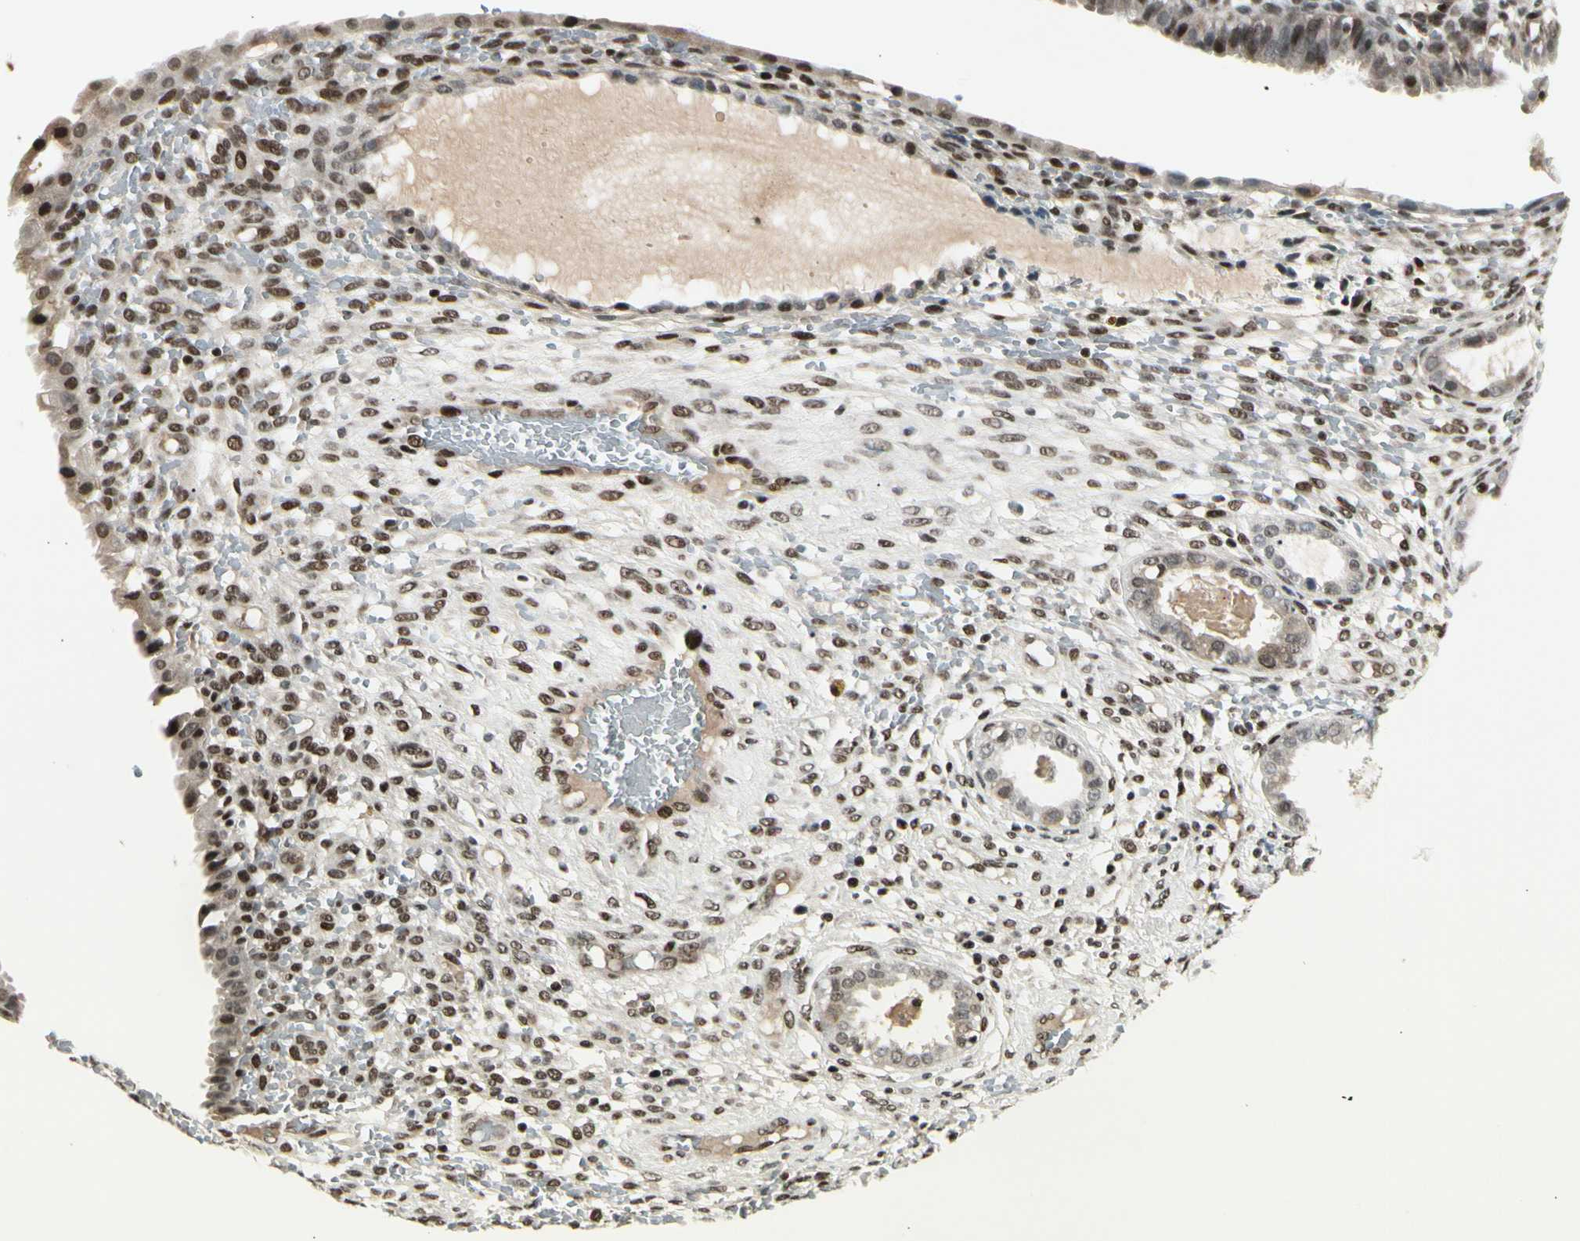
{"staining": {"intensity": "moderate", "quantity": ">75%", "location": "nuclear"}, "tissue": "endometrium", "cell_type": "Cells in endometrial stroma", "image_type": "normal", "snomed": [{"axis": "morphology", "description": "Normal tissue, NOS"}, {"axis": "topography", "description": "Endometrium"}], "caption": "A brown stain shows moderate nuclear positivity of a protein in cells in endometrial stroma of normal human endometrium. The protein is shown in brown color, while the nuclei are stained blue.", "gene": "FOXJ2", "patient": {"sex": "female", "age": 61}}